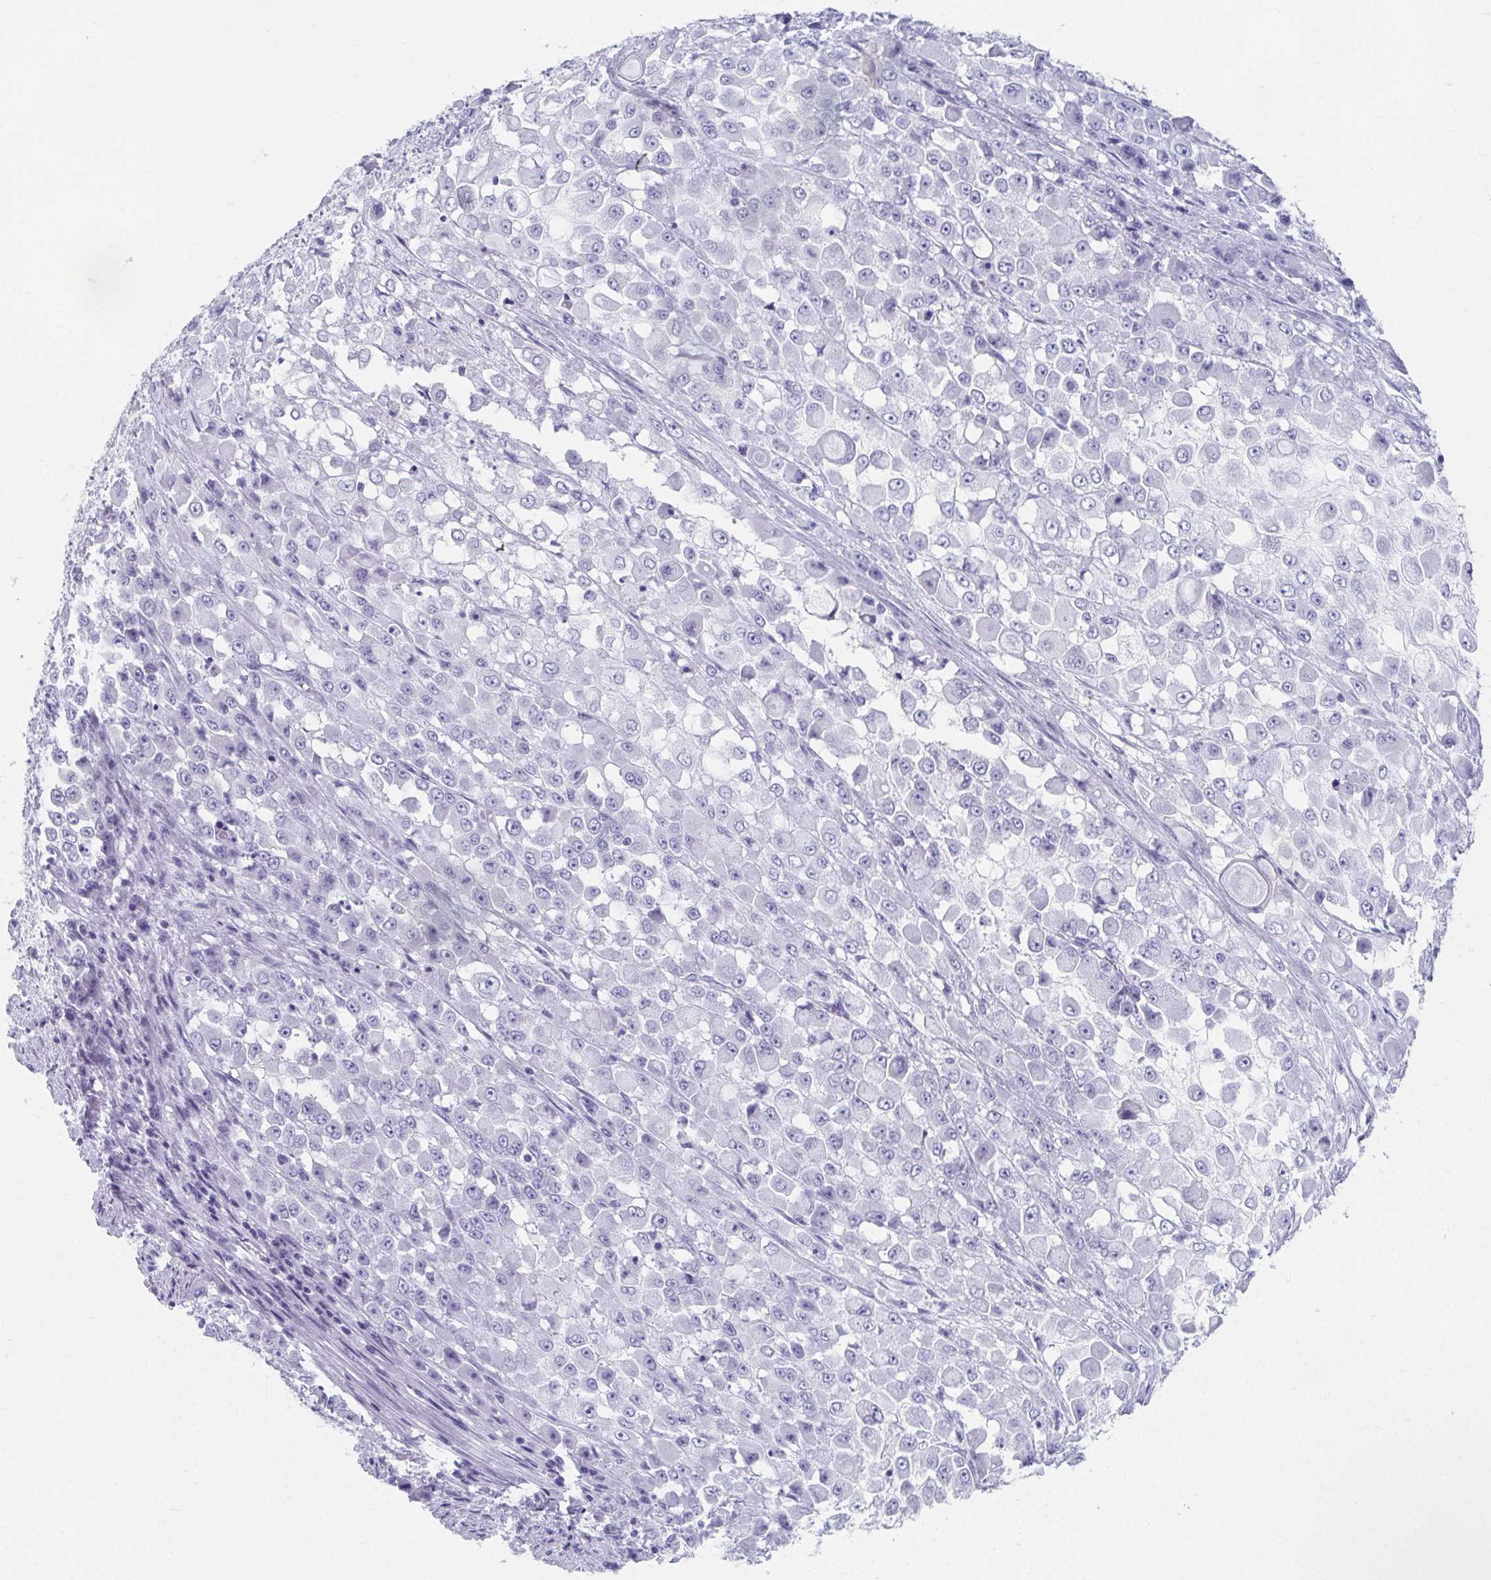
{"staining": {"intensity": "negative", "quantity": "none", "location": "none"}, "tissue": "stomach cancer", "cell_type": "Tumor cells", "image_type": "cancer", "snomed": [{"axis": "morphology", "description": "Adenocarcinoma, NOS"}, {"axis": "topography", "description": "Stomach"}], "caption": "The immunohistochemistry micrograph has no significant staining in tumor cells of stomach cancer (adenocarcinoma) tissue.", "gene": "GHRL", "patient": {"sex": "female", "age": 76}}